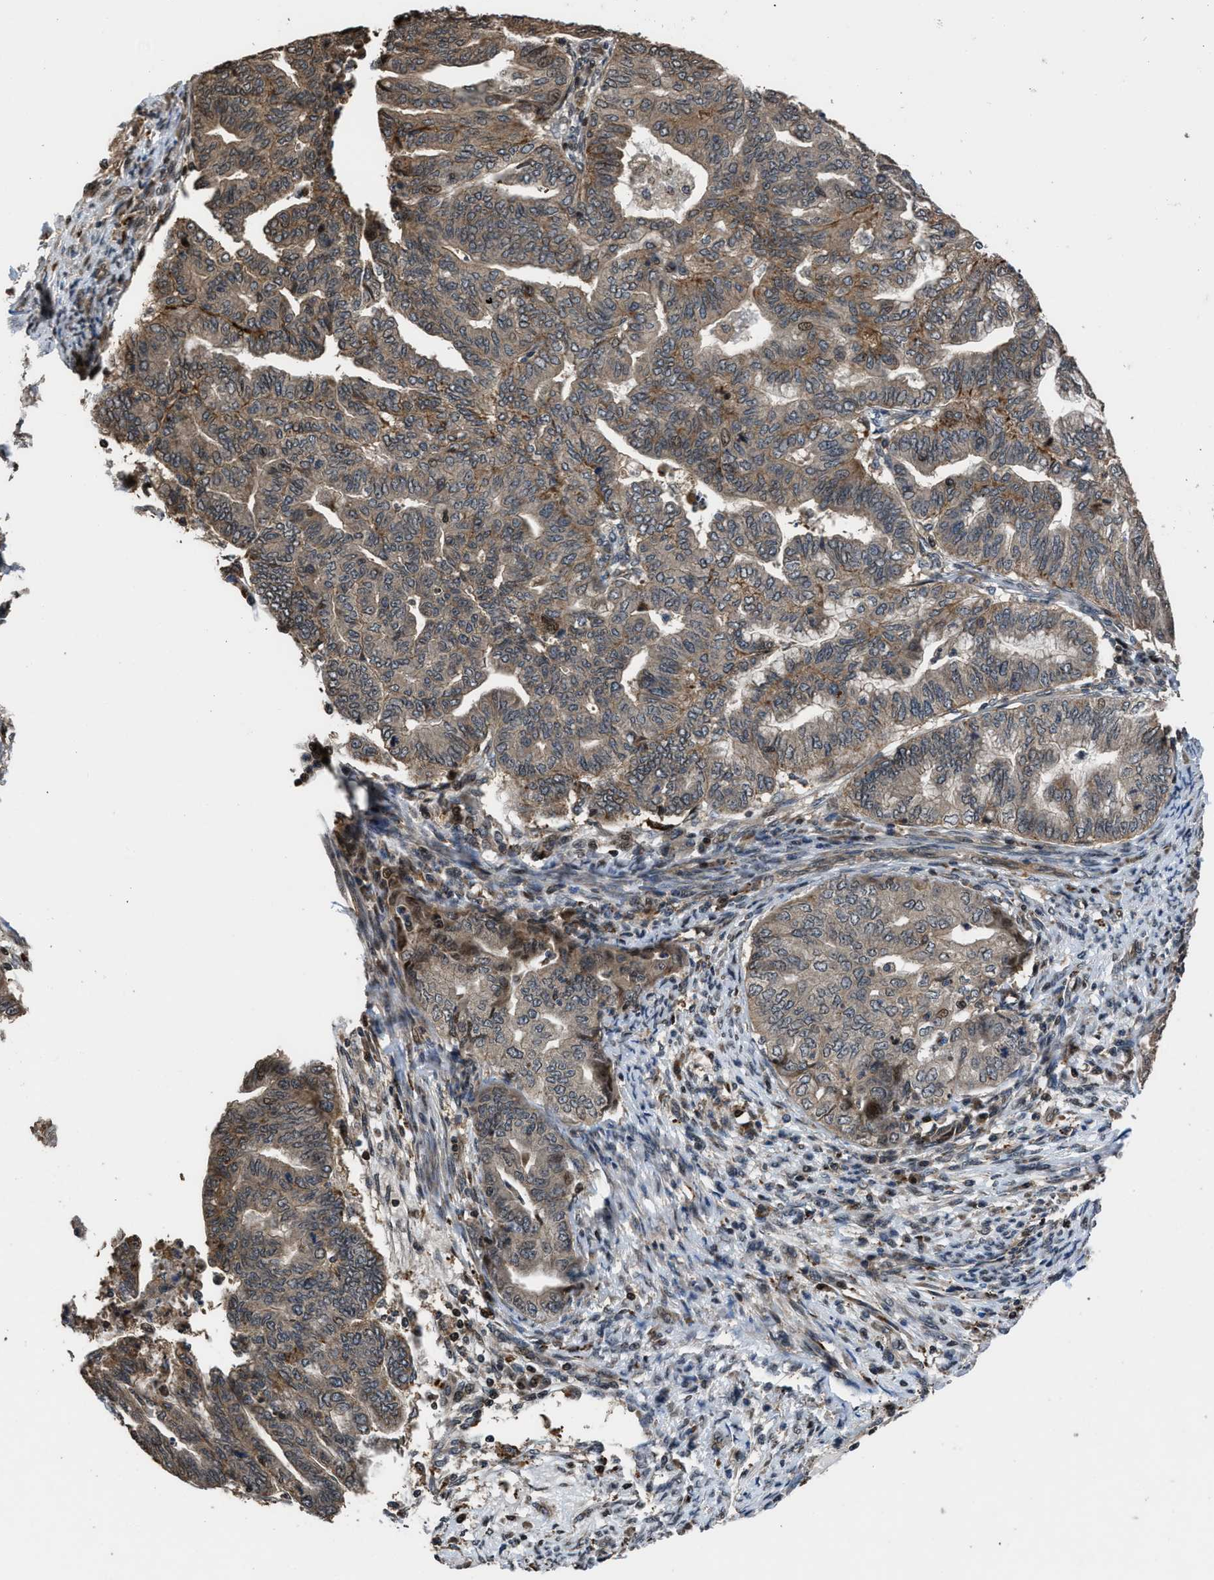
{"staining": {"intensity": "weak", "quantity": ">75%", "location": "cytoplasmic/membranous"}, "tissue": "endometrial cancer", "cell_type": "Tumor cells", "image_type": "cancer", "snomed": [{"axis": "morphology", "description": "Adenocarcinoma, NOS"}, {"axis": "topography", "description": "Endometrium"}], "caption": "Endometrial cancer (adenocarcinoma) stained with a protein marker demonstrates weak staining in tumor cells.", "gene": "CTBS", "patient": {"sex": "female", "age": 79}}